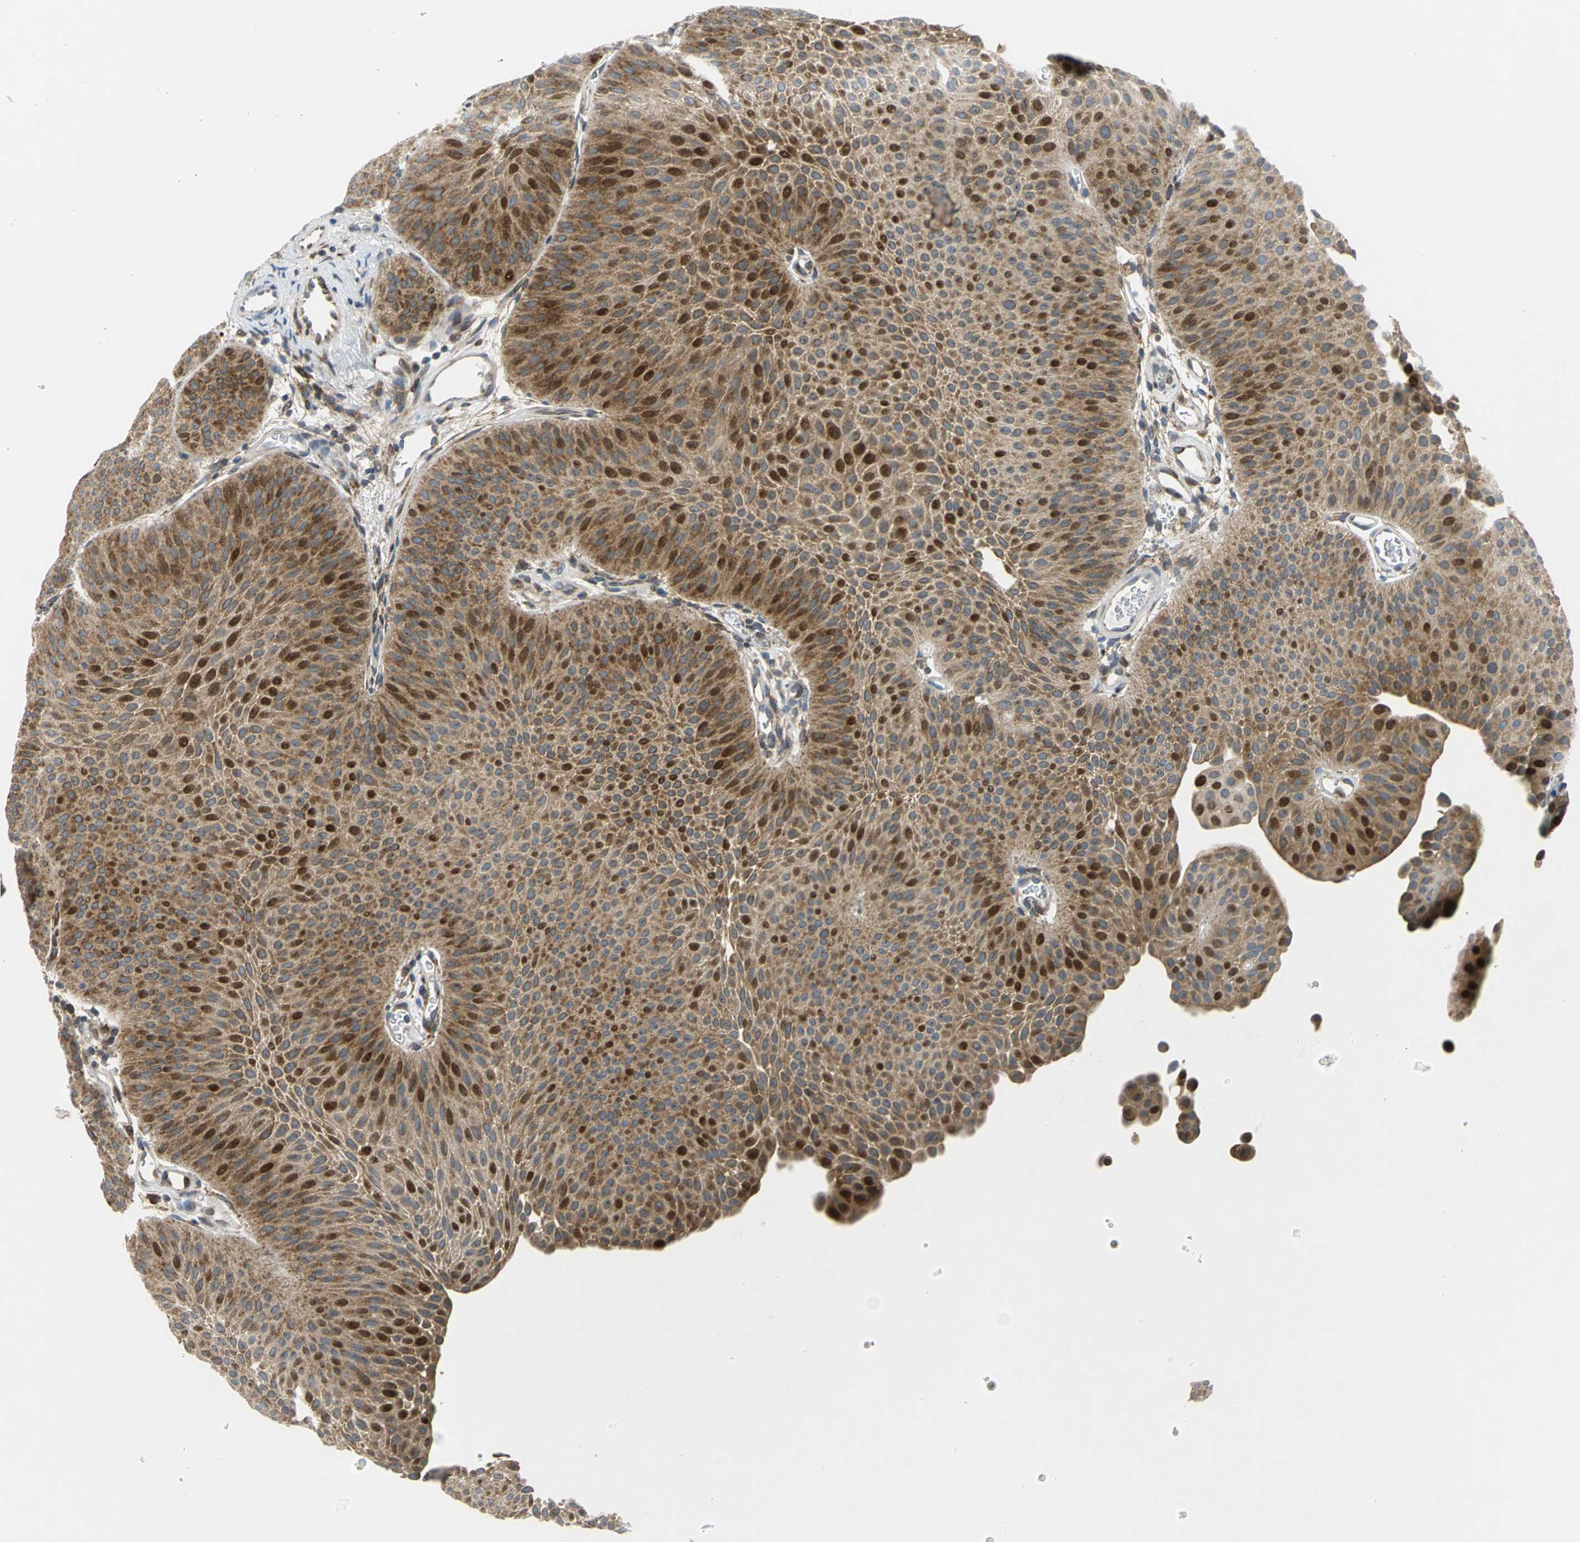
{"staining": {"intensity": "moderate", "quantity": ">75%", "location": "cytoplasmic/membranous,nuclear"}, "tissue": "urothelial cancer", "cell_type": "Tumor cells", "image_type": "cancer", "snomed": [{"axis": "morphology", "description": "Urothelial carcinoma, Low grade"}, {"axis": "topography", "description": "Urinary bladder"}], "caption": "This is a micrograph of immunohistochemistry (IHC) staining of urothelial carcinoma (low-grade), which shows moderate expression in the cytoplasmic/membranous and nuclear of tumor cells.", "gene": "YBX1", "patient": {"sex": "female", "age": 60}}